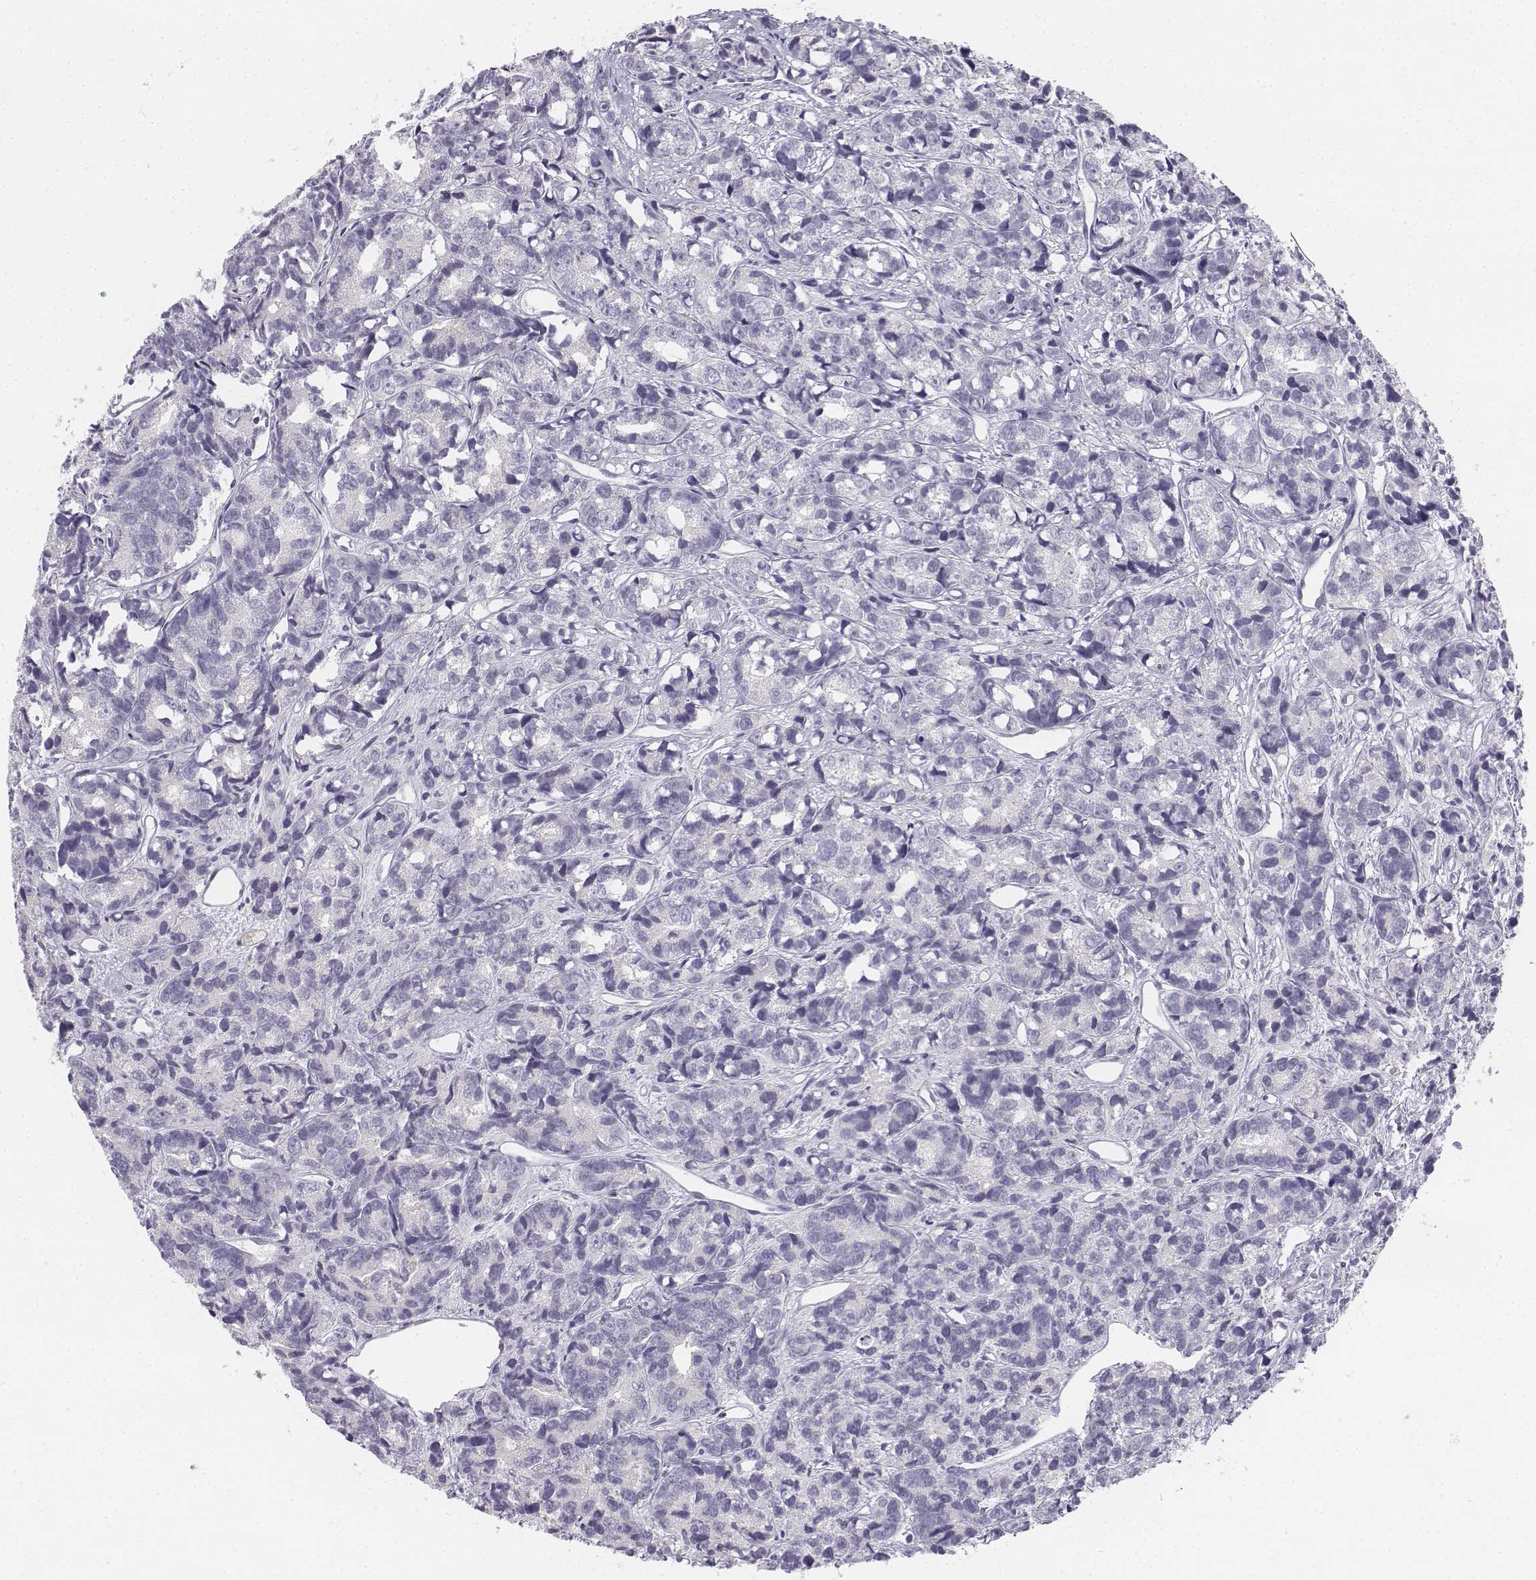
{"staining": {"intensity": "negative", "quantity": "none", "location": "none"}, "tissue": "prostate cancer", "cell_type": "Tumor cells", "image_type": "cancer", "snomed": [{"axis": "morphology", "description": "Adenocarcinoma, High grade"}, {"axis": "topography", "description": "Prostate"}], "caption": "A high-resolution photomicrograph shows immunohistochemistry staining of prostate adenocarcinoma (high-grade), which exhibits no significant staining in tumor cells.", "gene": "UCN2", "patient": {"sex": "male", "age": 77}}